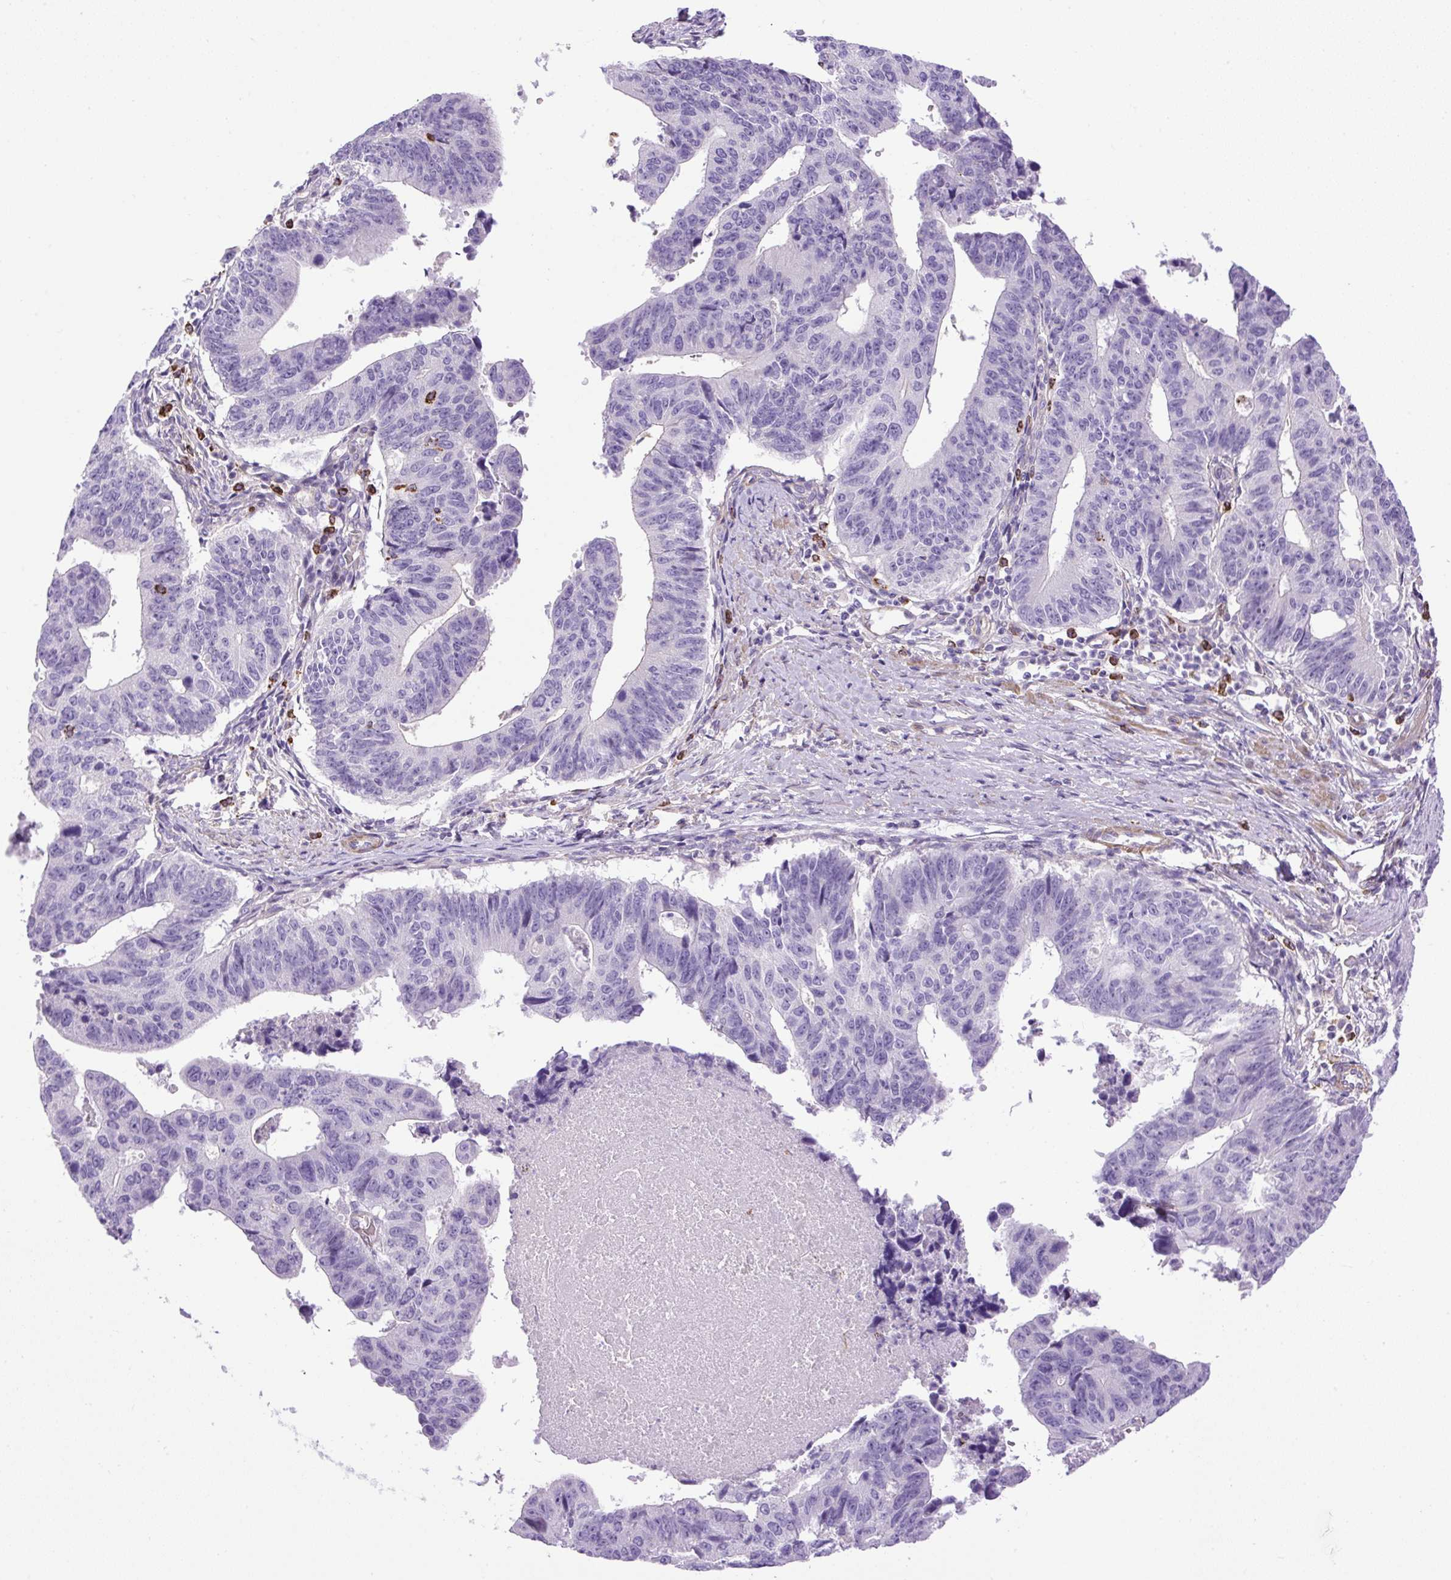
{"staining": {"intensity": "negative", "quantity": "none", "location": "none"}, "tissue": "stomach cancer", "cell_type": "Tumor cells", "image_type": "cancer", "snomed": [{"axis": "morphology", "description": "Adenocarcinoma, NOS"}, {"axis": "topography", "description": "Stomach"}], "caption": "Tumor cells show no significant expression in stomach cancer. (DAB IHC with hematoxylin counter stain).", "gene": "VWA7", "patient": {"sex": "male", "age": 59}}